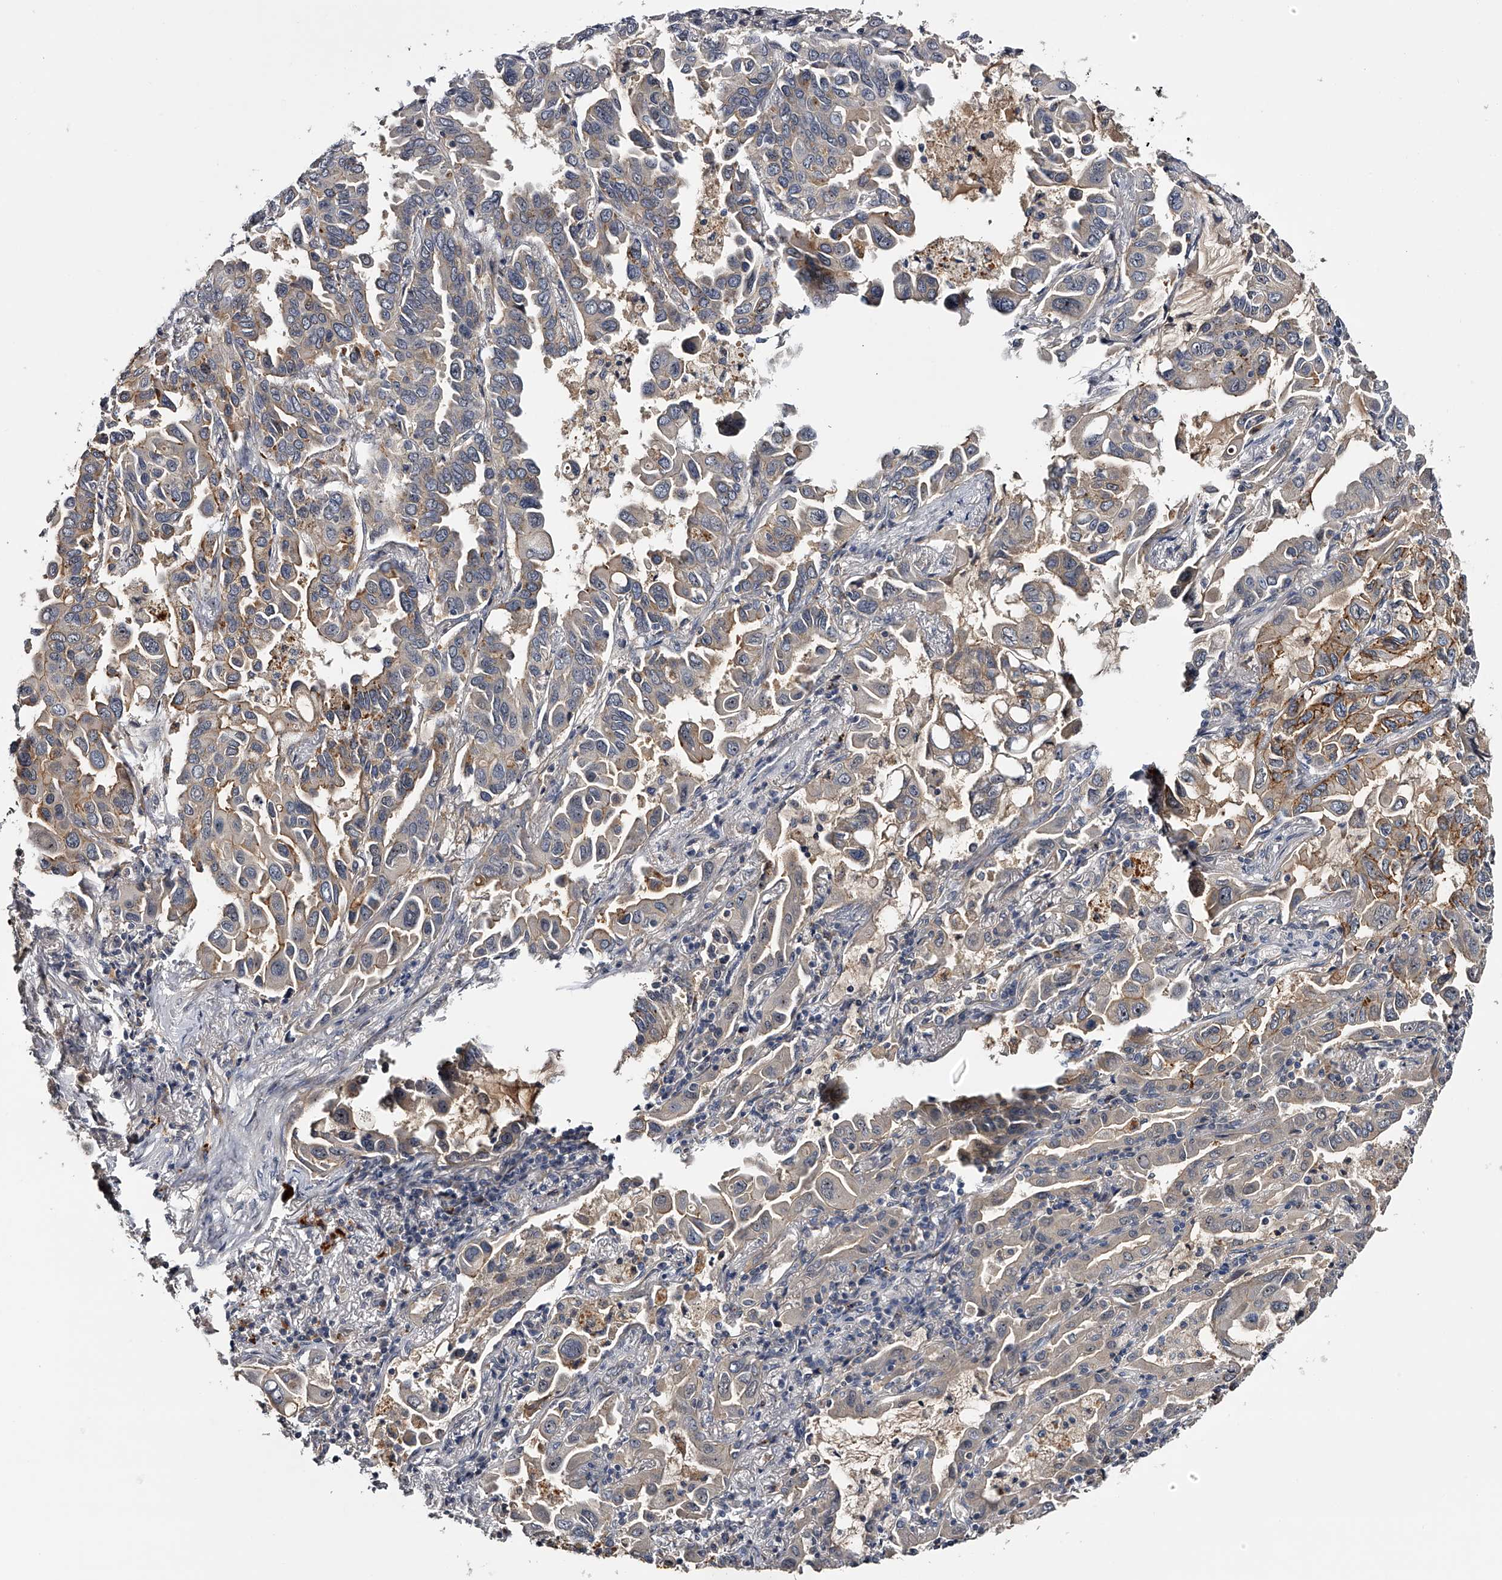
{"staining": {"intensity": "moderate", "quantity": "<25%", "location": "cytoplasmic/membranous"}, "tissue": "lung cancer", "cell_type": "Tumor cells", "image_type": "cancer", "snomed": [{"axis": "morphology", "description": "Adenocarcinoma, NOS"}, {"axis": "topography", "description": "Lung"}], "caption": "Immunohistochemical staining of human adenocarcinoma (lung) exhibits low levels of moderate cytoplasmic/membranous staining in about <25% of tumor cells.", "gene": "MDN1", "patient": {"sex": "male", "age": 64}}